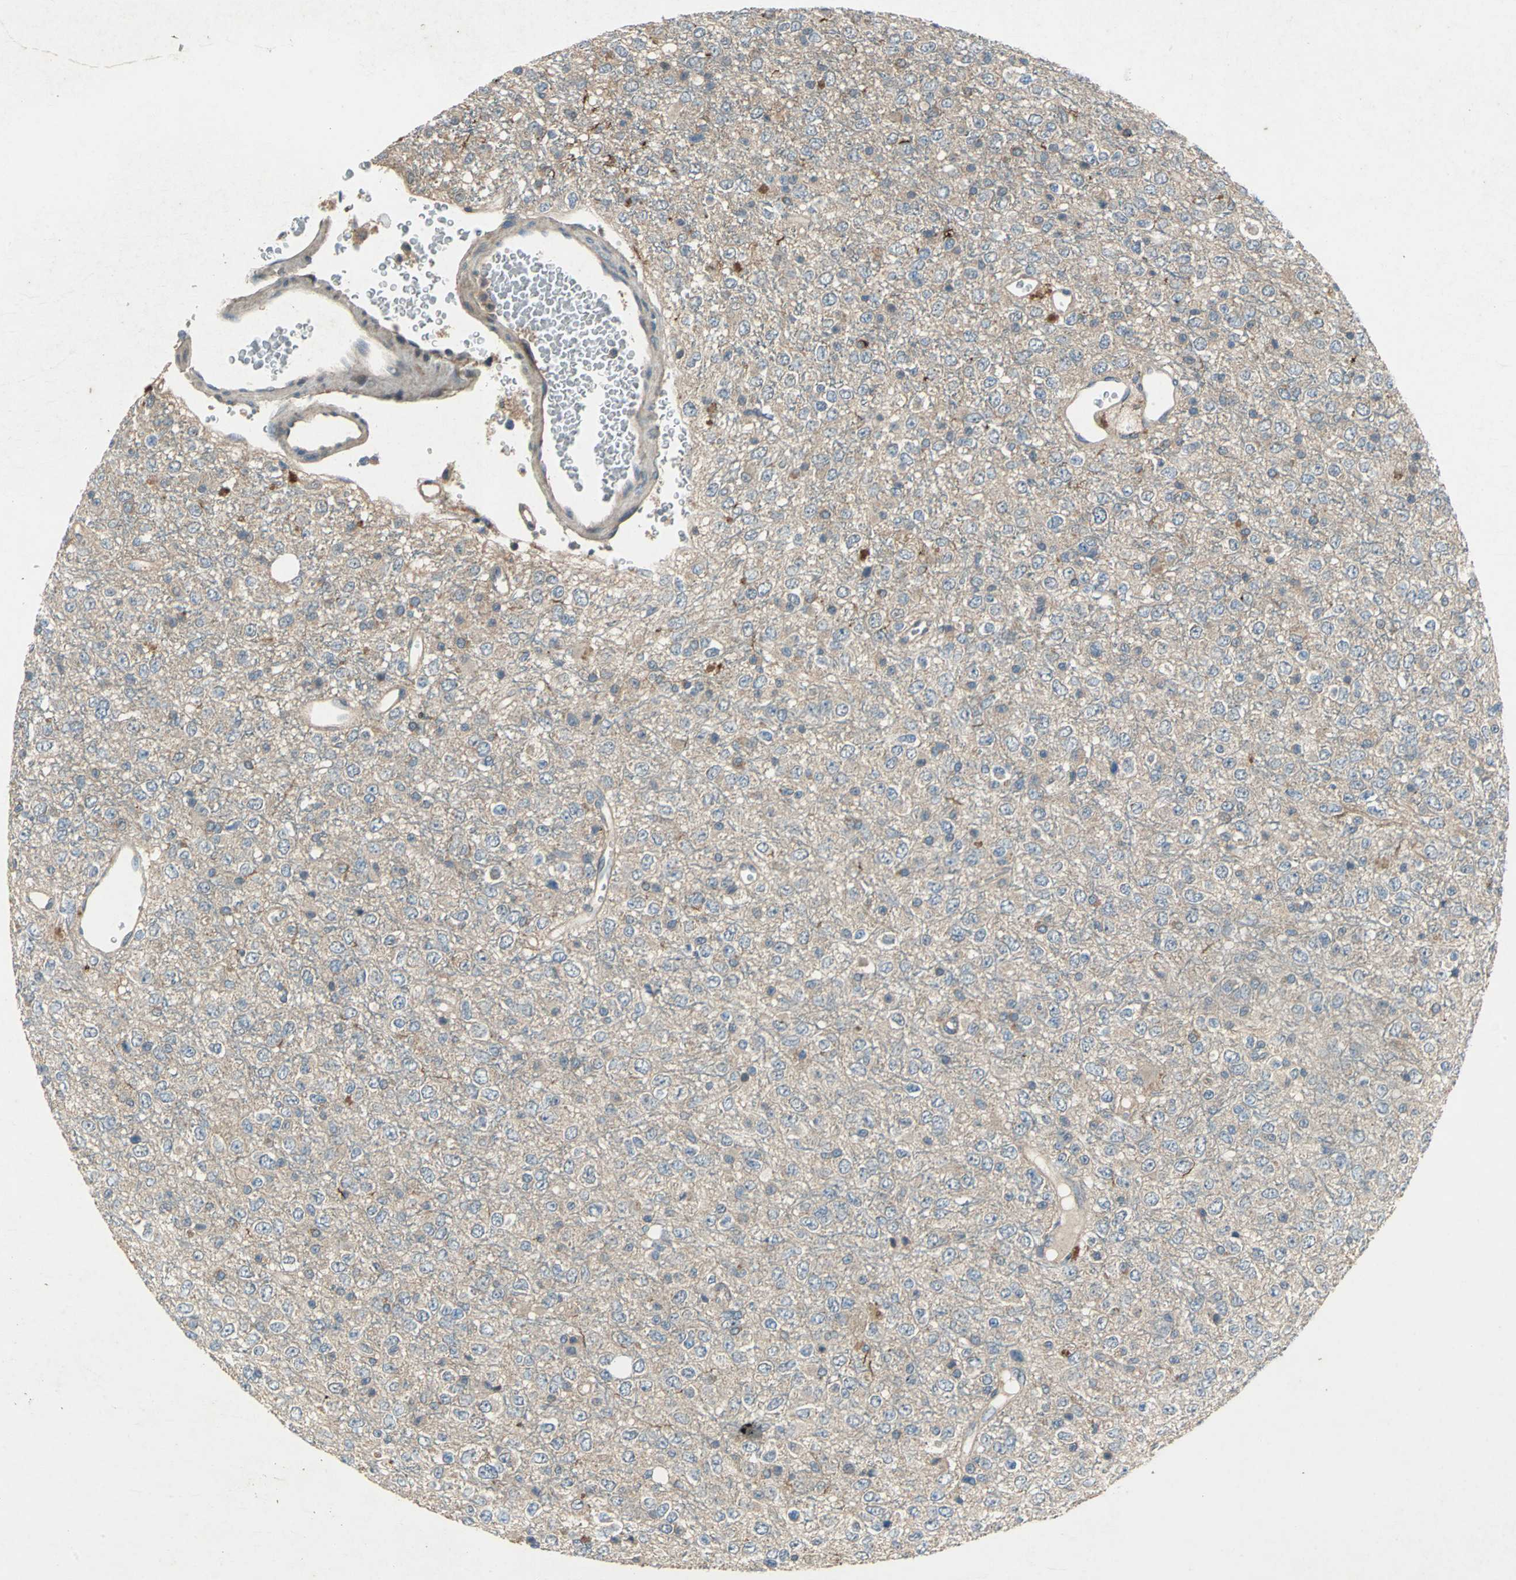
{"staining": {"intensity": "weak", "quantity": "25%-75%", "location": "cytoplasmic/membranous"}, "tissue": "glioma", "cell_type": "Tumor cells", "image_type": "cancer", "snomed": [{"axis": "morphology", "description": "Glioma, malignant, High grade"}, {"axis": "topography", "description": "pancreas cauda"}], "caption": "A micrograph of human glioma stained for a protein displays weak cytoplasmic/membranous brown staining in tumor cells. (Stains: DAB in brown, nuclei in blue, Microscopy: brightfield microscopy at high magnification).", "gene": "EMCN", "patient": {"sex": "male", "age": 60}}